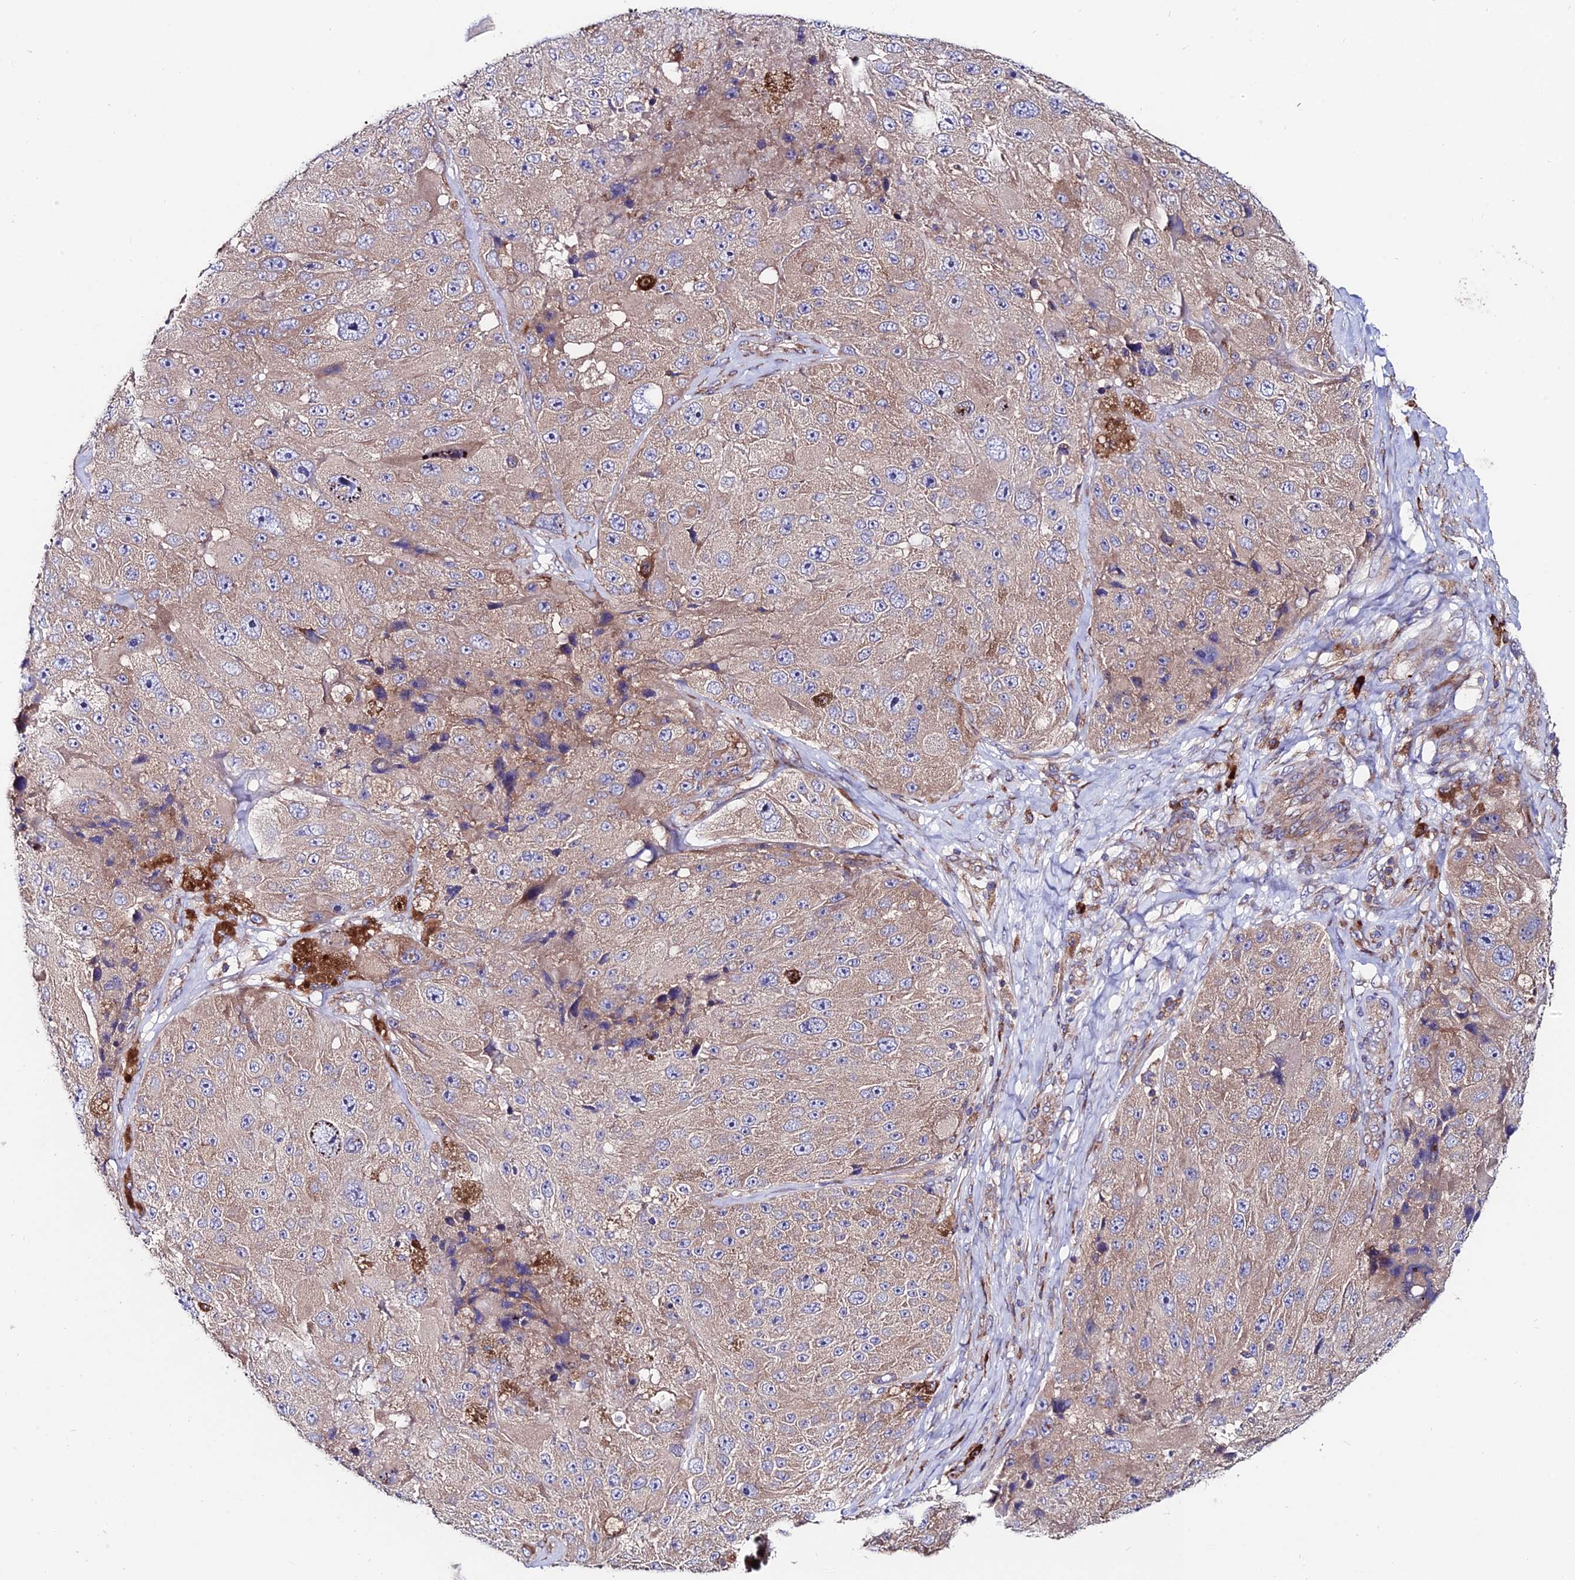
{"staining": {"intensity": "weak", "quantity": "25%-75%", "location": "cytoplasmic/membranous"}, "tissue": "melanoma", "cell_type": "Tumor cells", "image_type": "cancer", "snomed": [{"axis": "morphology", "description": "Malignant melanoma, Metastatic site"}, {"axis": "topography", "description": "Lymph node"}], "caption": "Human melanoma stained for a protein (brown) shows weak cytoplasmic/membranous positive positivity in approximately 25%-75% of tumor cells.", "gene": "EIF3K", "patient": {"sex": "male", "age": 62}}